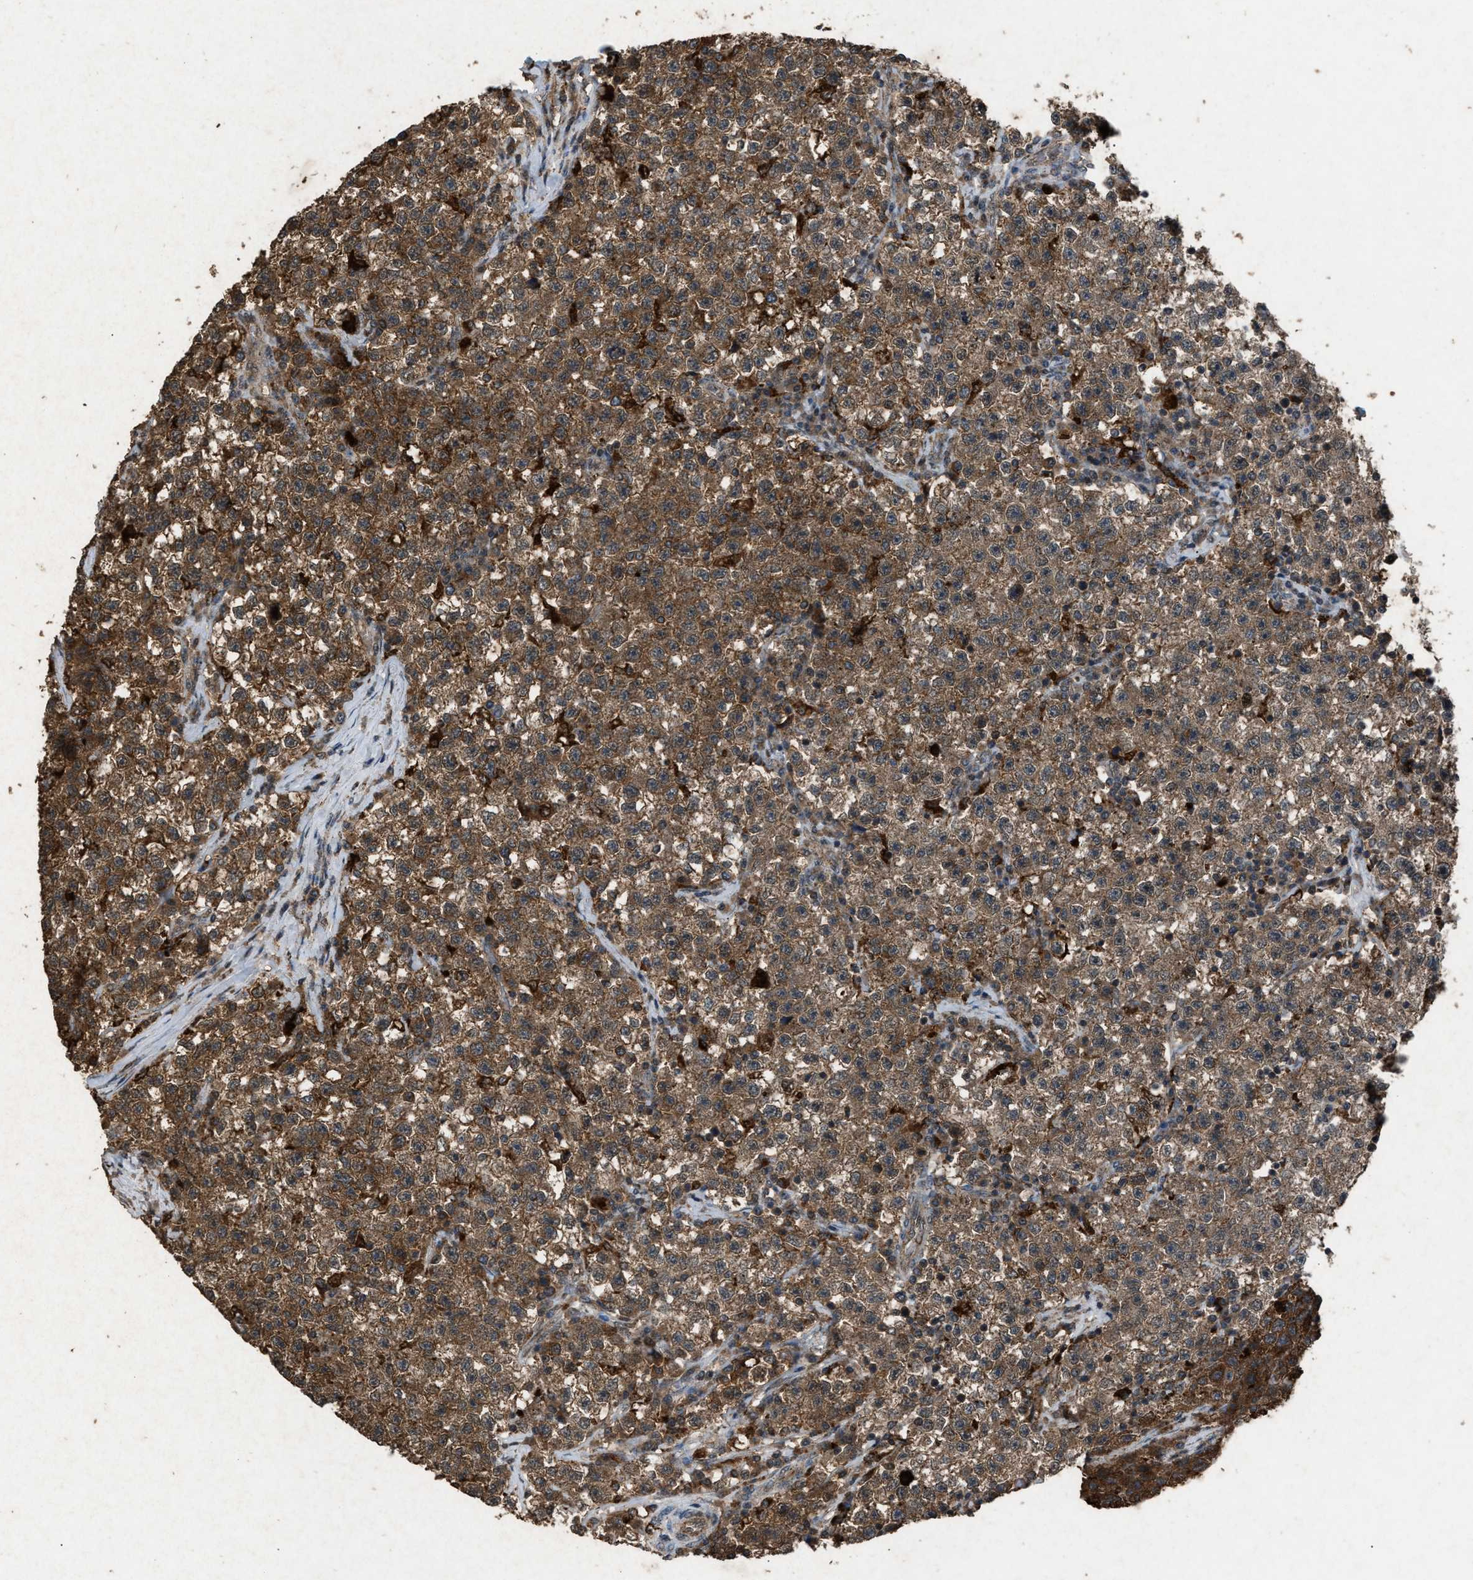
{"staining": {"intensity": "moderate", "quantity": ">75%", "location": "cytoplasmic/membranous"}, "tissue": "testis cancer", "cell_type": "Tumor cells", "image_type": "cancer", "snomed": [{"axis": "morphology", "description": "Seminoma, NOS"}, {"axis": "topography", "description": "Testis"}], "caption": "Testis cancer stained with a brown dye demonstrates moderate cytoplasmic/membranous positive staining in approximately >75% of tumor cells.", "gene": "PSMD1", "patient": {"sex": "male", "age": 22}}